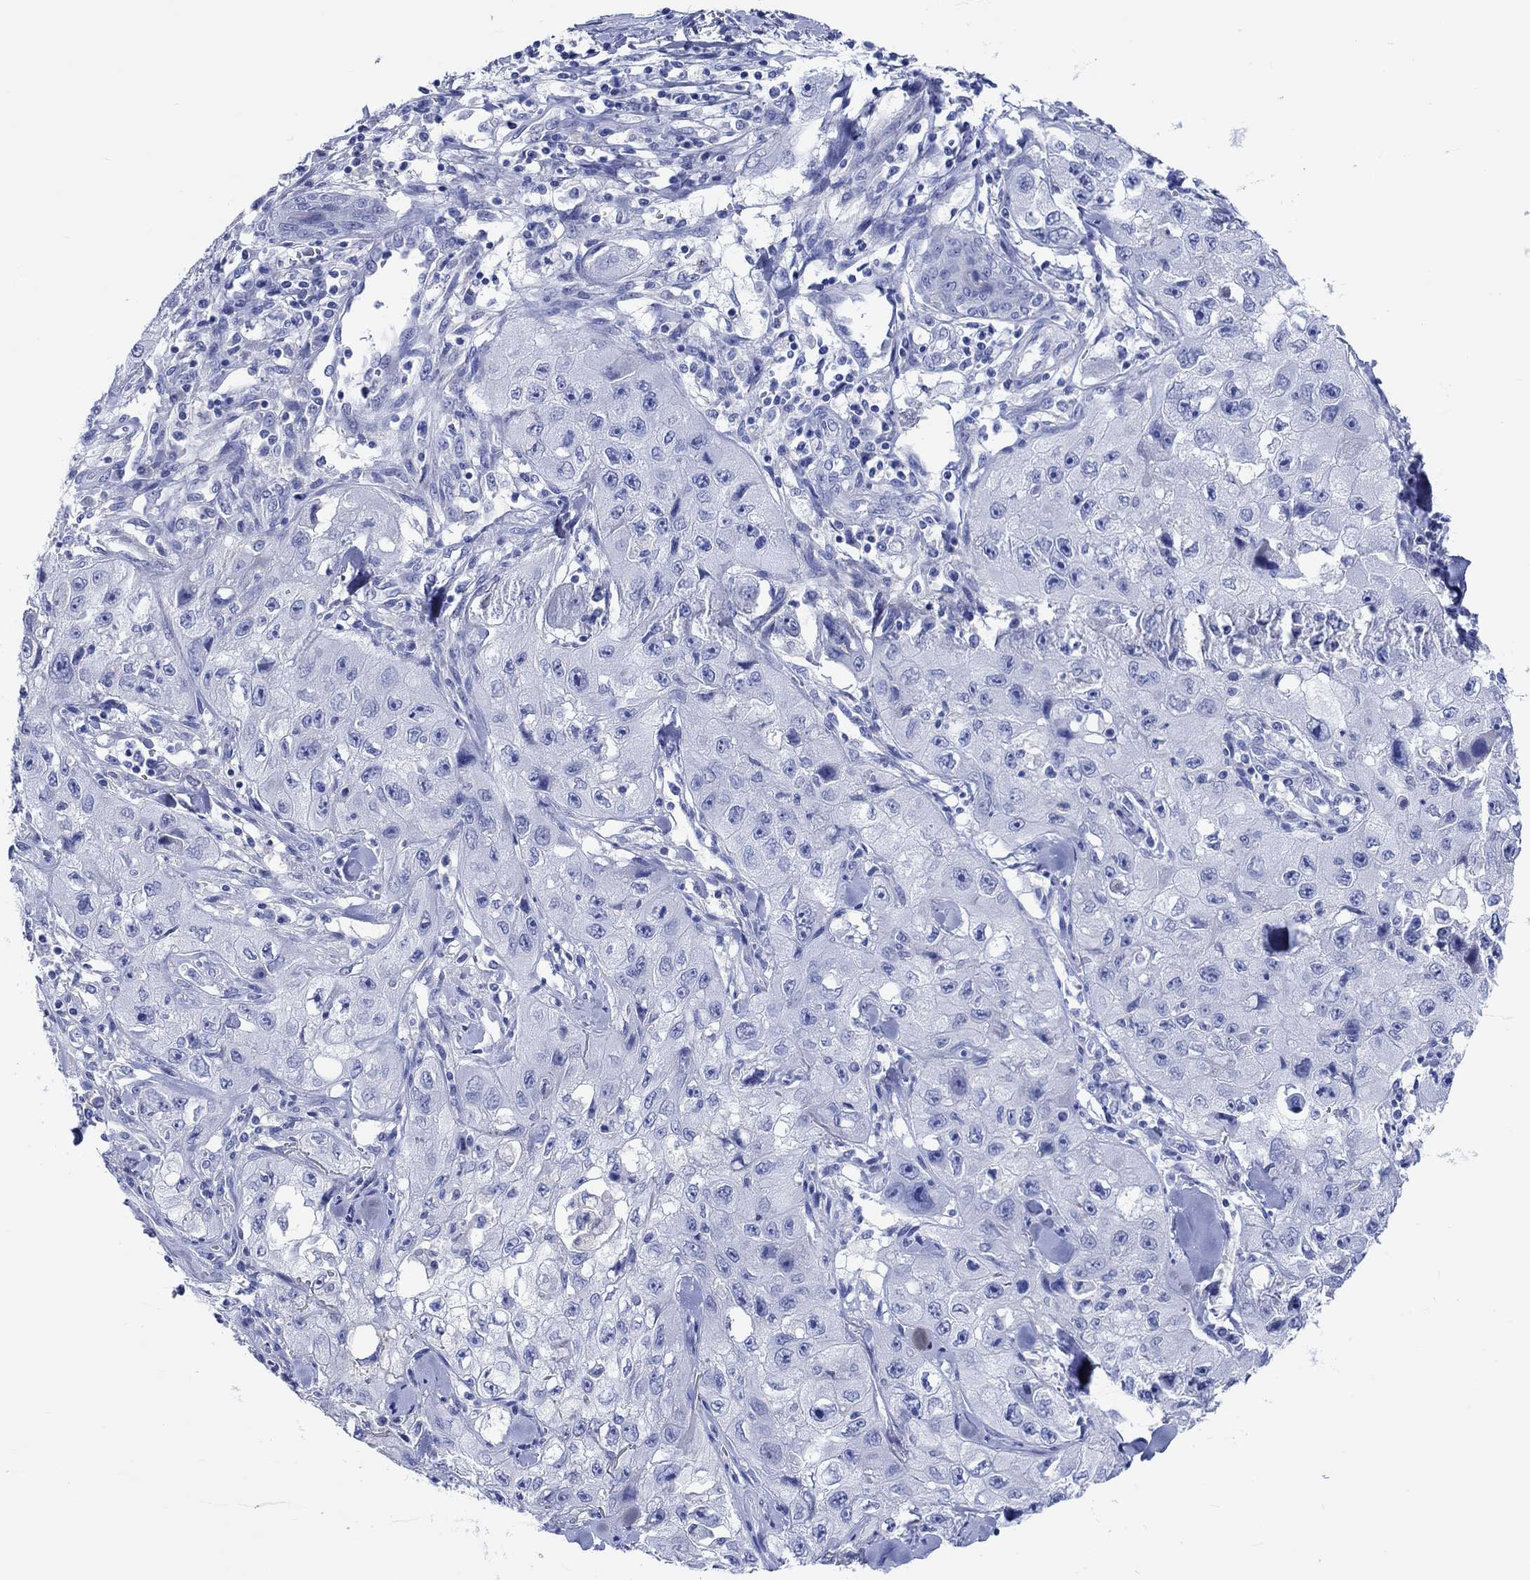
{"staining": {"intensity": "negative", "quantity": "none", "location": "none"}, "tissue": "skin cancer", "cell_type": "Tumor cells", "image_type": "cancer", "snomed": [{"axis": "morphology", "description": "Squamous cell carcinoma, NOS"}, {"axis": "topography", "description": "Skin"}, {"axis": "topography", "description": "Subcutis"}], "caption": "This is a micrograph of IHC staining of skin cancer, which shows no expression in tumor cells.", "gene": "SHISA4", "patient": {"sex": "male", "age": 73}}